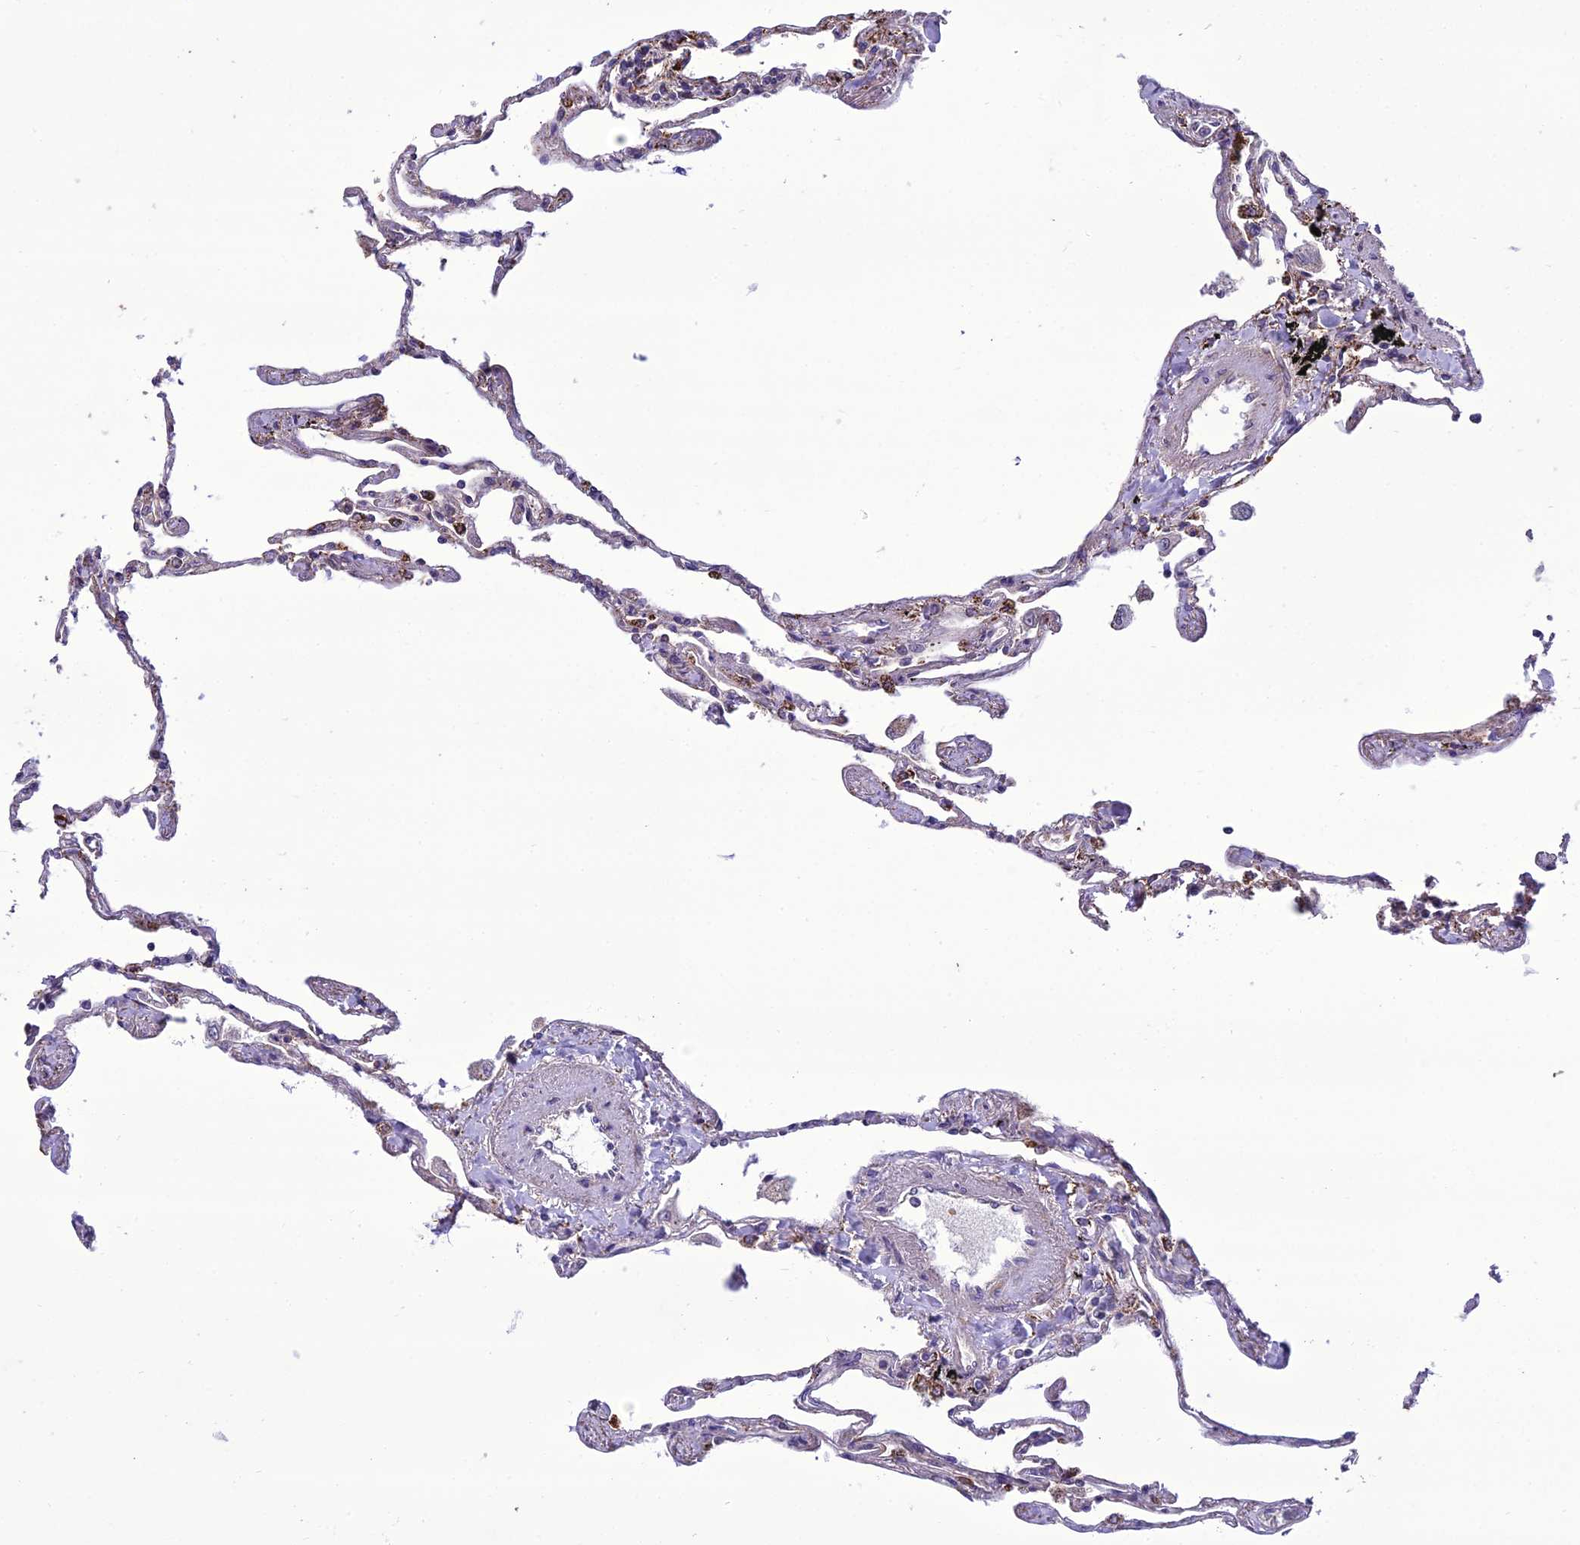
{"staining": {"intensity": "negative", "quantity": "none", "location": "none"}, "tissue": "lung", "cell_type": "Alveolar cells", "image_type": "normal", "snomed": [{"axis": "morphology", "description": "Normal tissue, NOS"}, {"axis": "topography", "description": "Lung"}], "caption": "This is a histopathology image of immunohistochemistry staining of unremarkable lung, which shows no positivity in alveolar cells. Brightfield microscopy of immunohistochemistry stained with DAB (brown) and hematoxylin (blue), captured at high magnification.", "gene": "ENSG00000260272", "patient": {"sex": "female", "age": 67}}